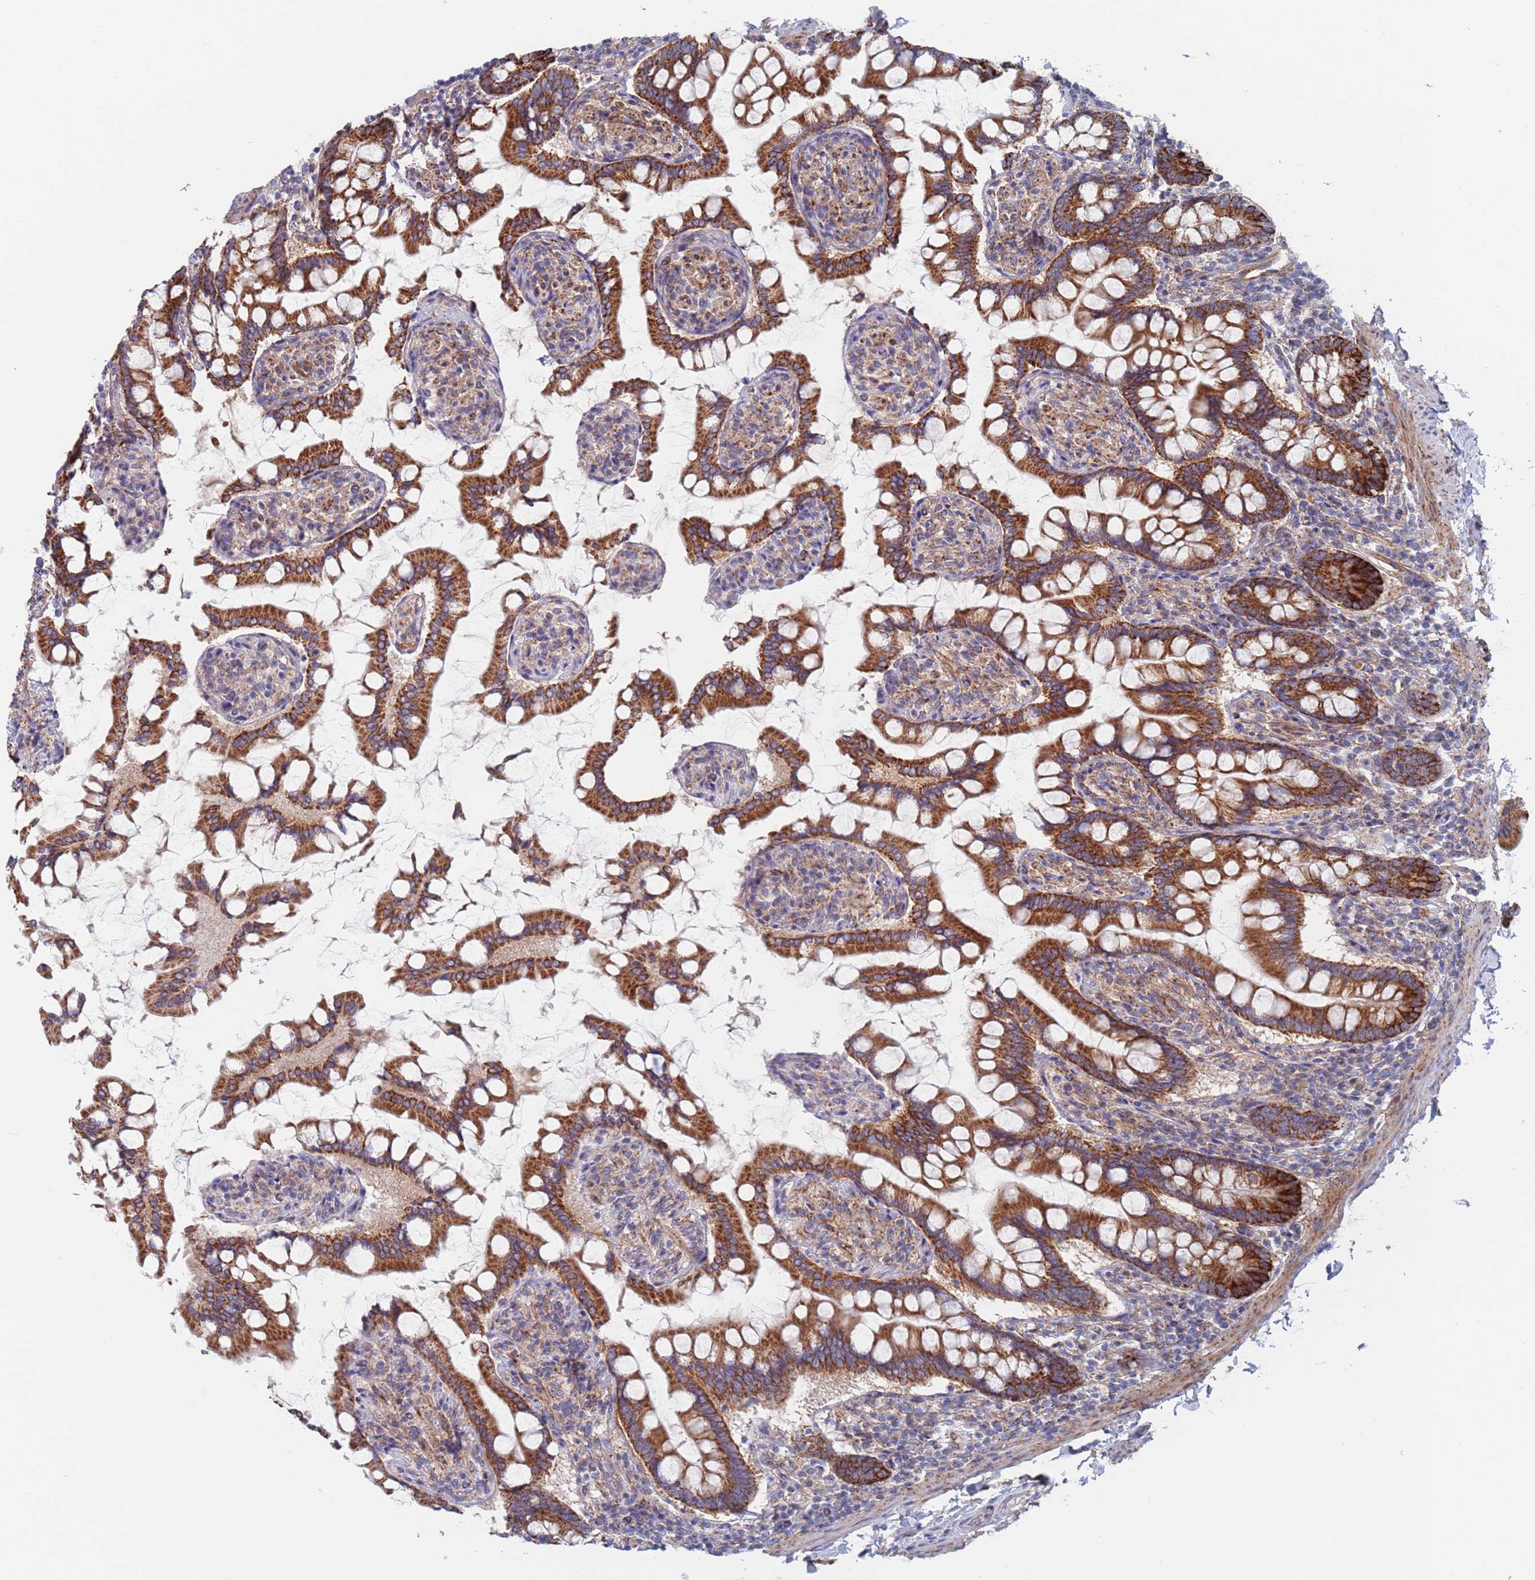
{"staining": {"intensity": "strong", "quantity": ">75%", "location": "cytoplasmic/membranous"}, "tissue": "small intestine", "cell_type": "Glandular cells", "image_type": "normal", "snomed": [{"axis": "morphology", "description": "Normal tissue, NOS"}, {"axis": "topography", "description": "Small intestine"}], "caption": "The immunohistochemical stain highlights strong cytoplasmic/membranous staining in glandular cells of benign small intestine.", "gene": "CHCHD6", "patient": {"sex": "male", "age": 41}}